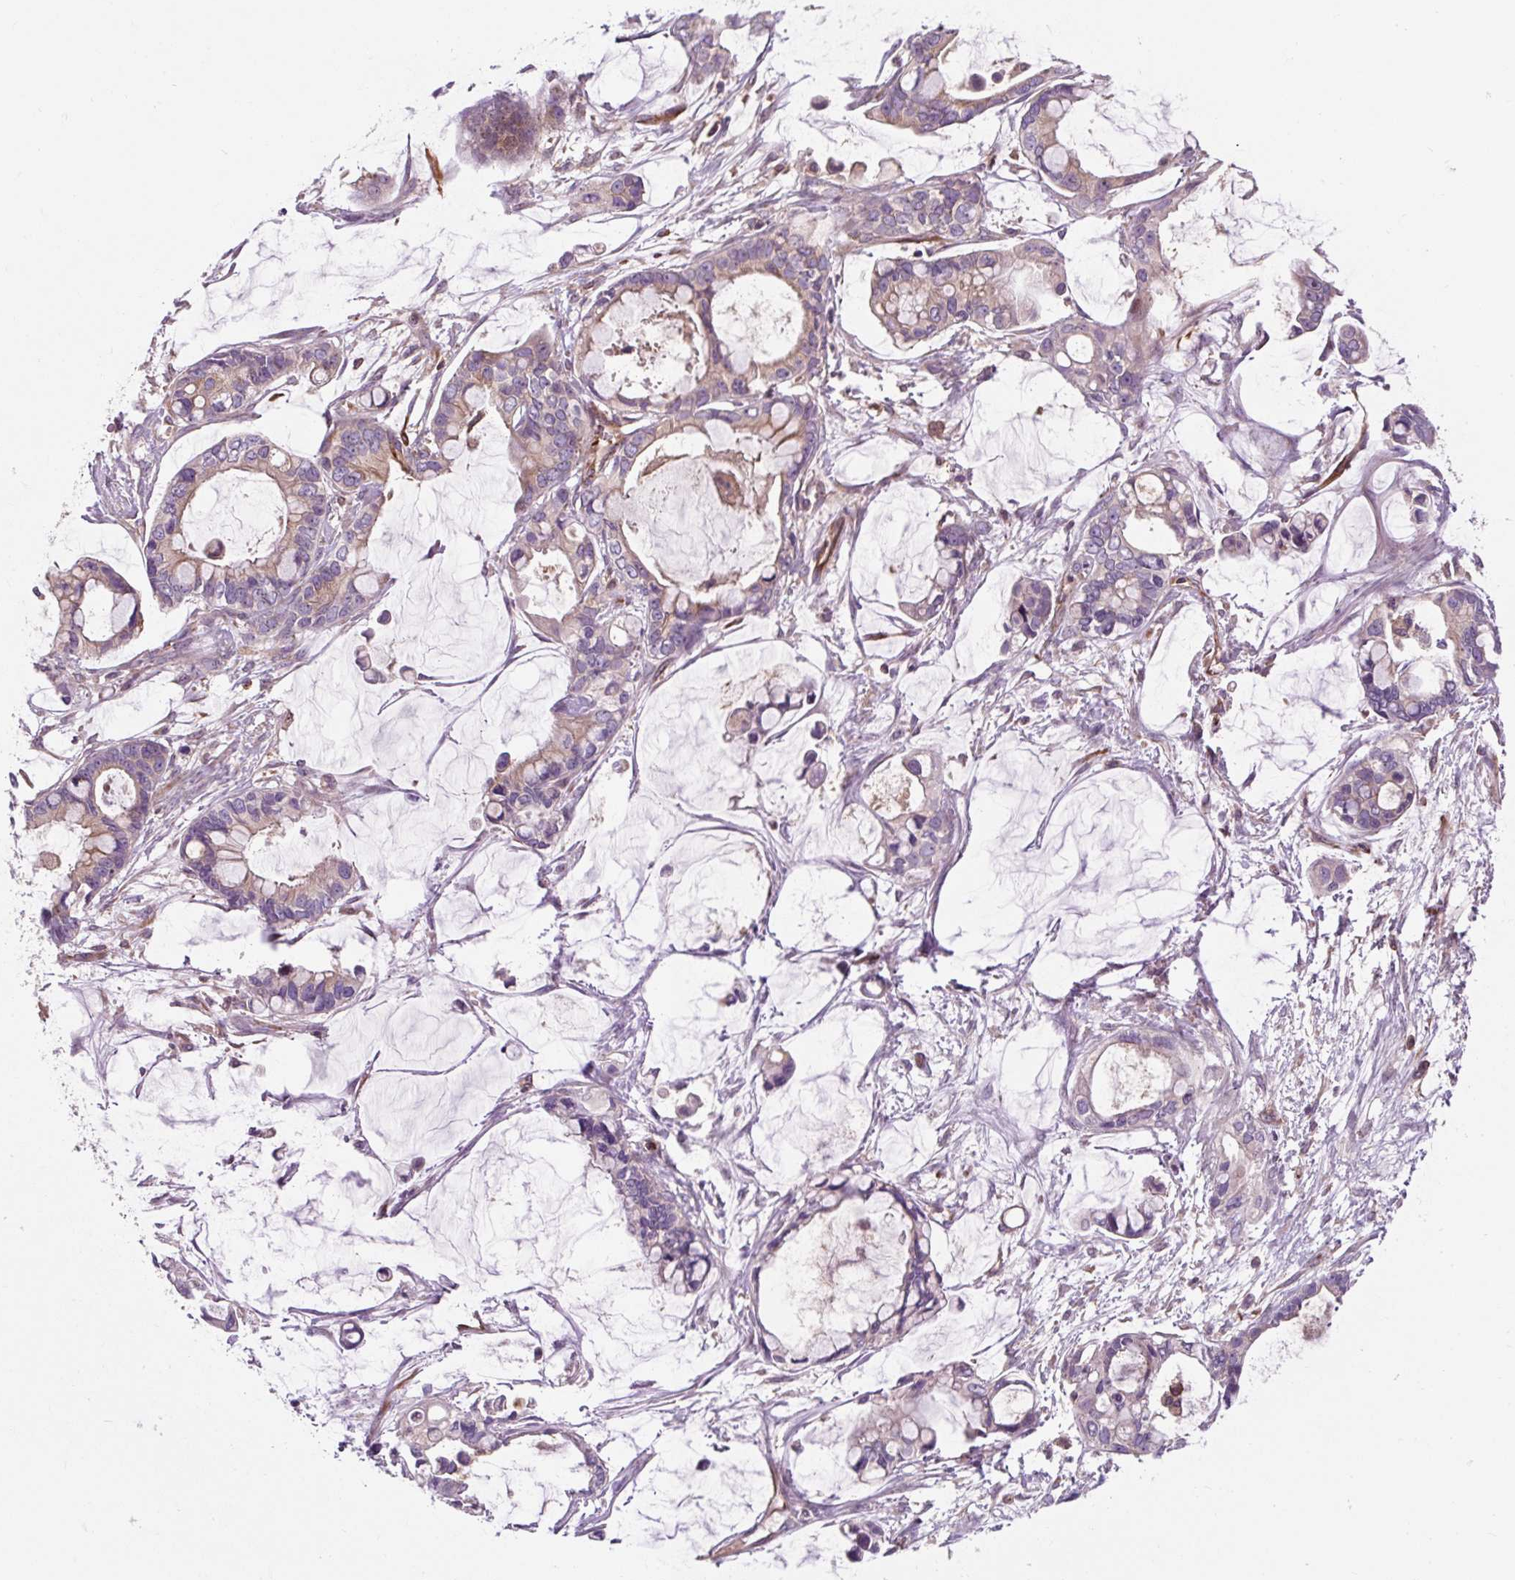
{"staining": {"intensity": "weak", "quantity": "<25%", "location": "cytoplasmic/membranous"}, "tissue": "ovarian cancer", "cell_type": "Tumor cells", "image_type": "cancer", "snomed": [{"axis": "morphology", "description": "Cystadenocarcinoma, mucinous, NOS"}, {"axis": "topography", "description": "Ovary"}], "caption": "Immunohistochemistry photomicrograph of neoplastic tissue: human ovarian mucinous cystadenocarcinoma stained with DAB exhibits no significant protein staining in tumor cells.", "gene": "PCDHGB3", "patient": {"sex": "female", "age": 63}}